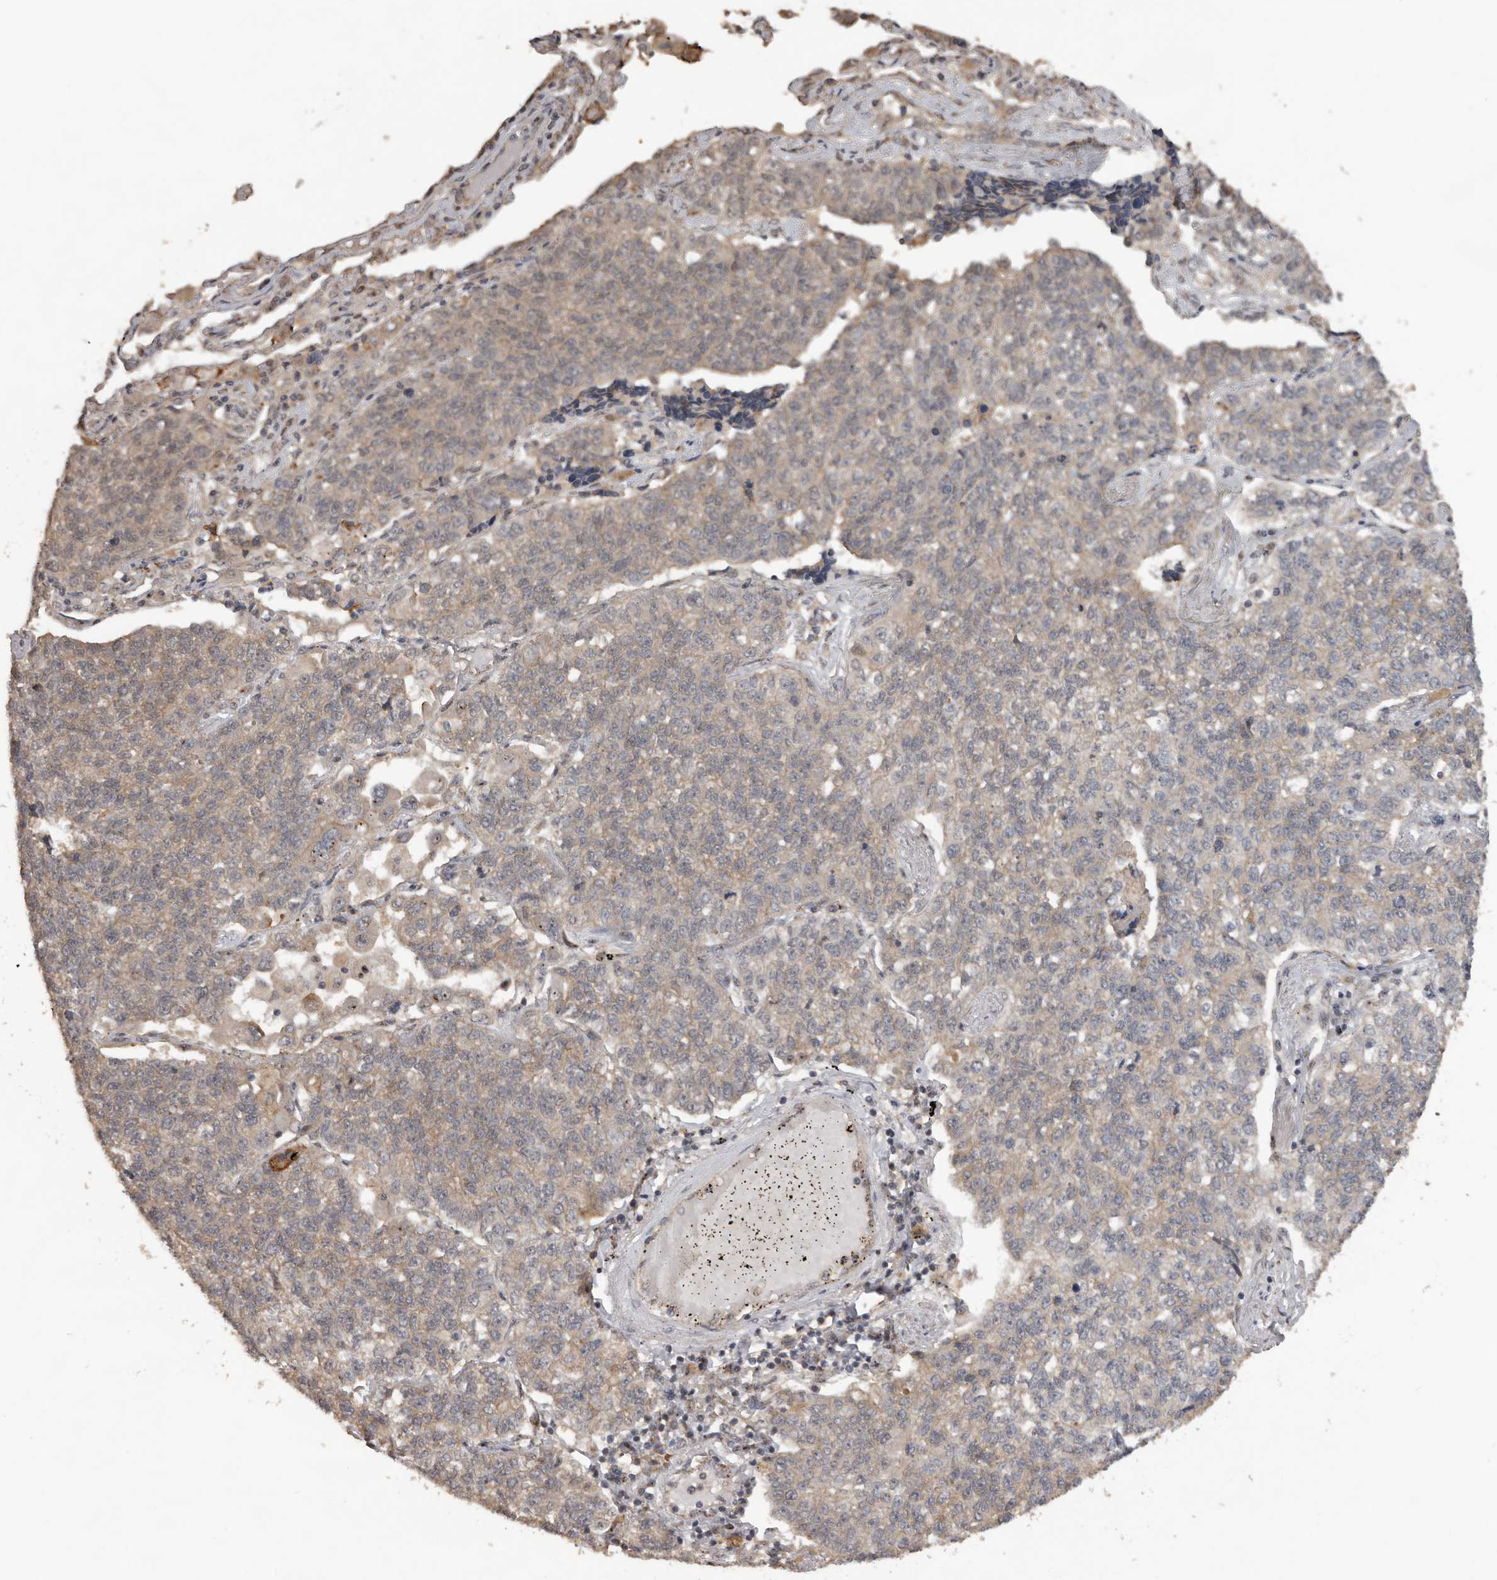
{"staining": {"intensity": "weak", "quantity": "25%-75%", "location": "cytoplasmic/membranous"}, "tissue": "lung cancer", "cell_type": "Tumor cells", "image_type": "cancer", "snomed": [{"axis": "morphology", "description": "Adenocarcinoma, NOS"}, {"axis": "topography", "description": "Lung"}], "caption": "IHC staining of lung cancer, which shows low levels of weak cytoplasmic/membranous staining in about 25%-75% of tumor cells indicating weak cytoplasmic/membranous protein expression. The staining was performed using DAB (3,3'-diaminobenzidine) (brown) for protein detection and nuclei were counterstained in hematoxylin (blue).", "gene": "CEP350", "patient": {"sex": "male", "age": 49}}